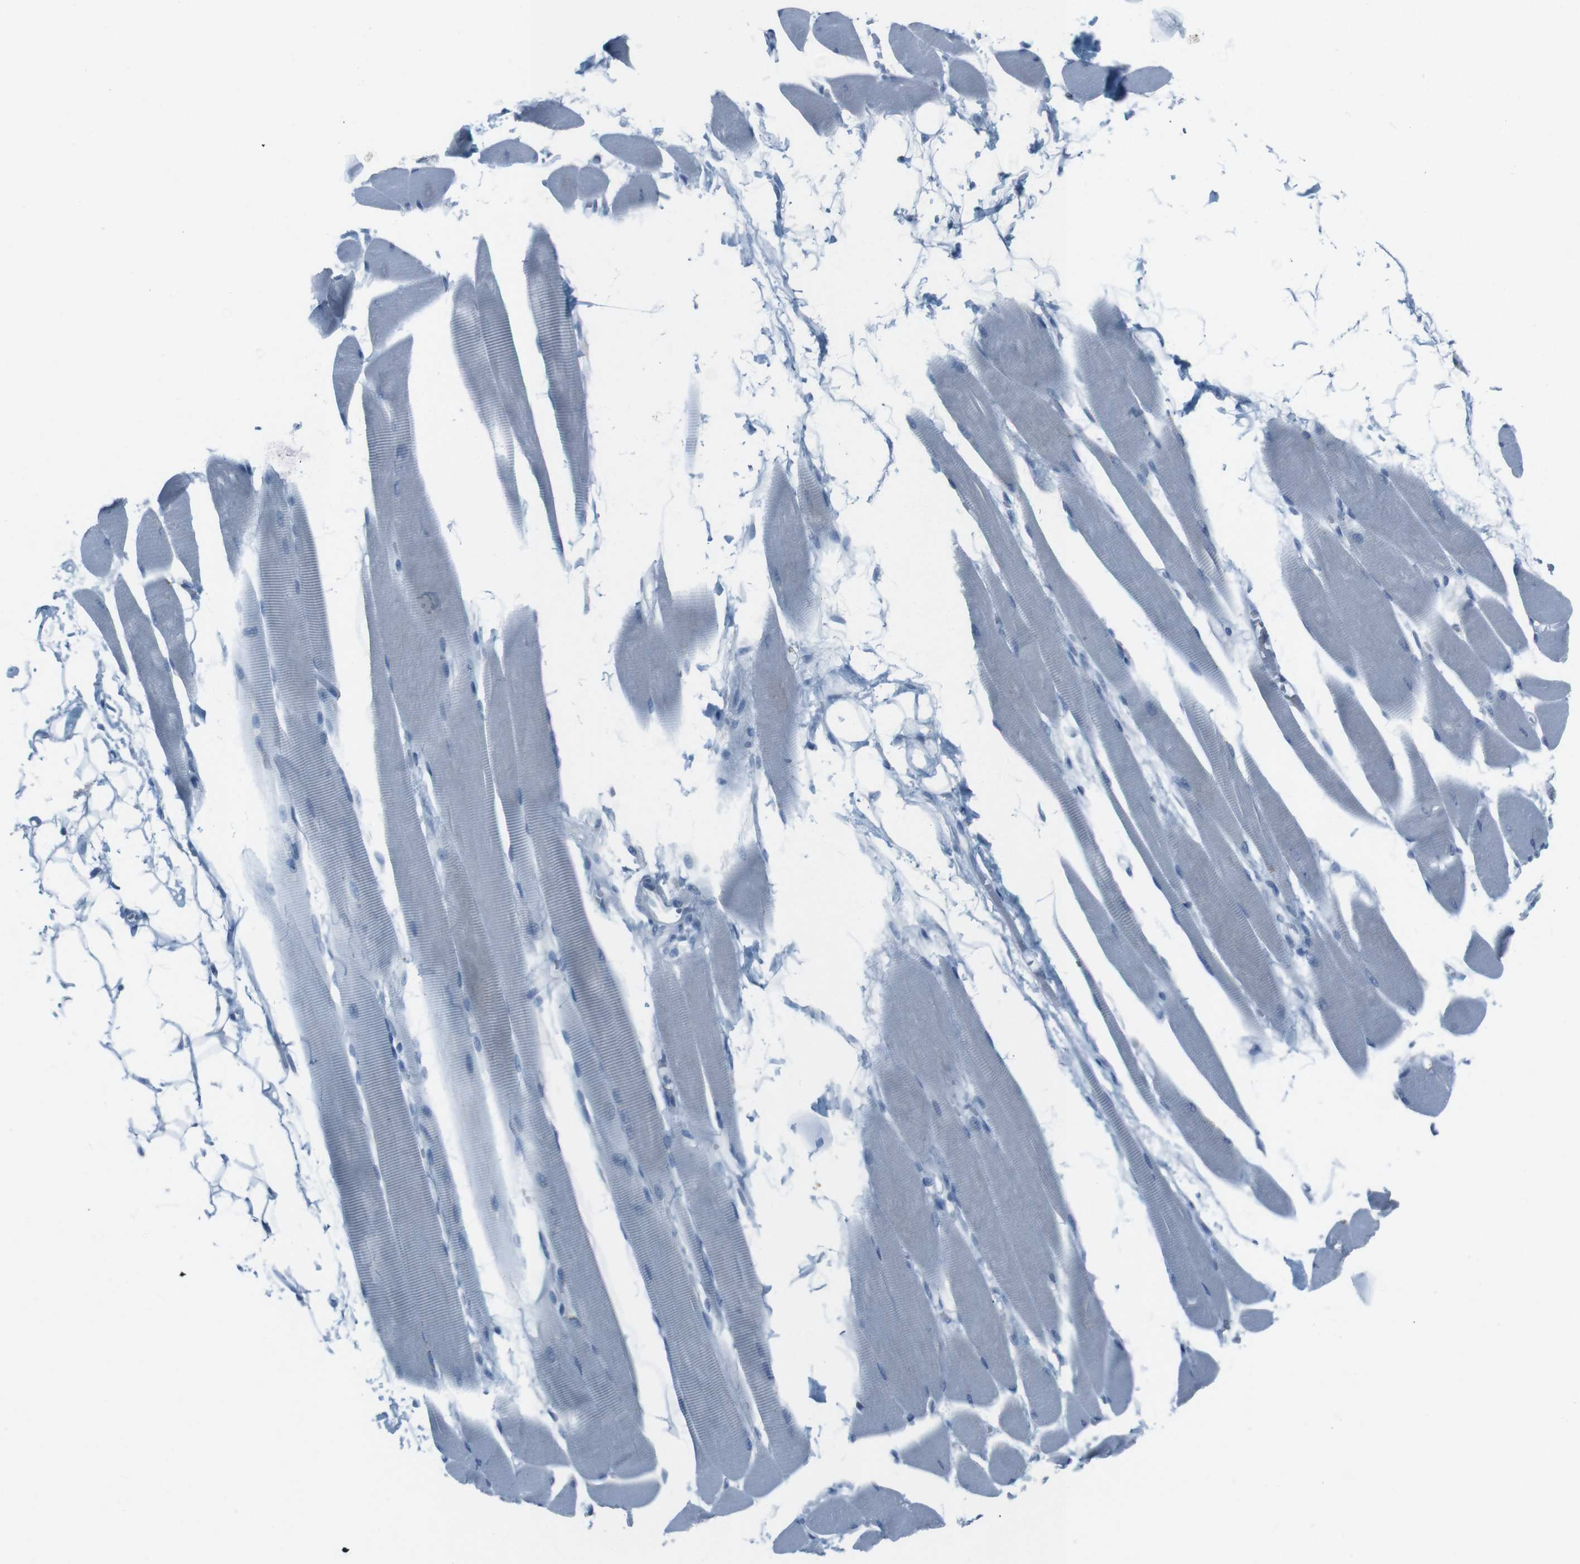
{"staining": {"intensity": "negative", "quantity": "none", "location": "none"}, "tissue": "skeletal muscle", "cell_type": "Myocytes", "image_type": "normal", "snomed": [{"axis": "morphology", "description": "Normal tissue, NOS"}, {"axis": "topography", "description": "Skeletal muscle"}, {"axis": "topography", "description": "Oral tissue"}, {"axis": "topography", "description": "Peripheral nerve tissue"}], "caption": "High power microscopy image of an immunohistochemistry (IHC) histopathology image of normal skeletal muscle, revealing no significant staining in myocytes.", "gene": "ST6GAL1", "patient": {"sex": "female", "age": 84}}